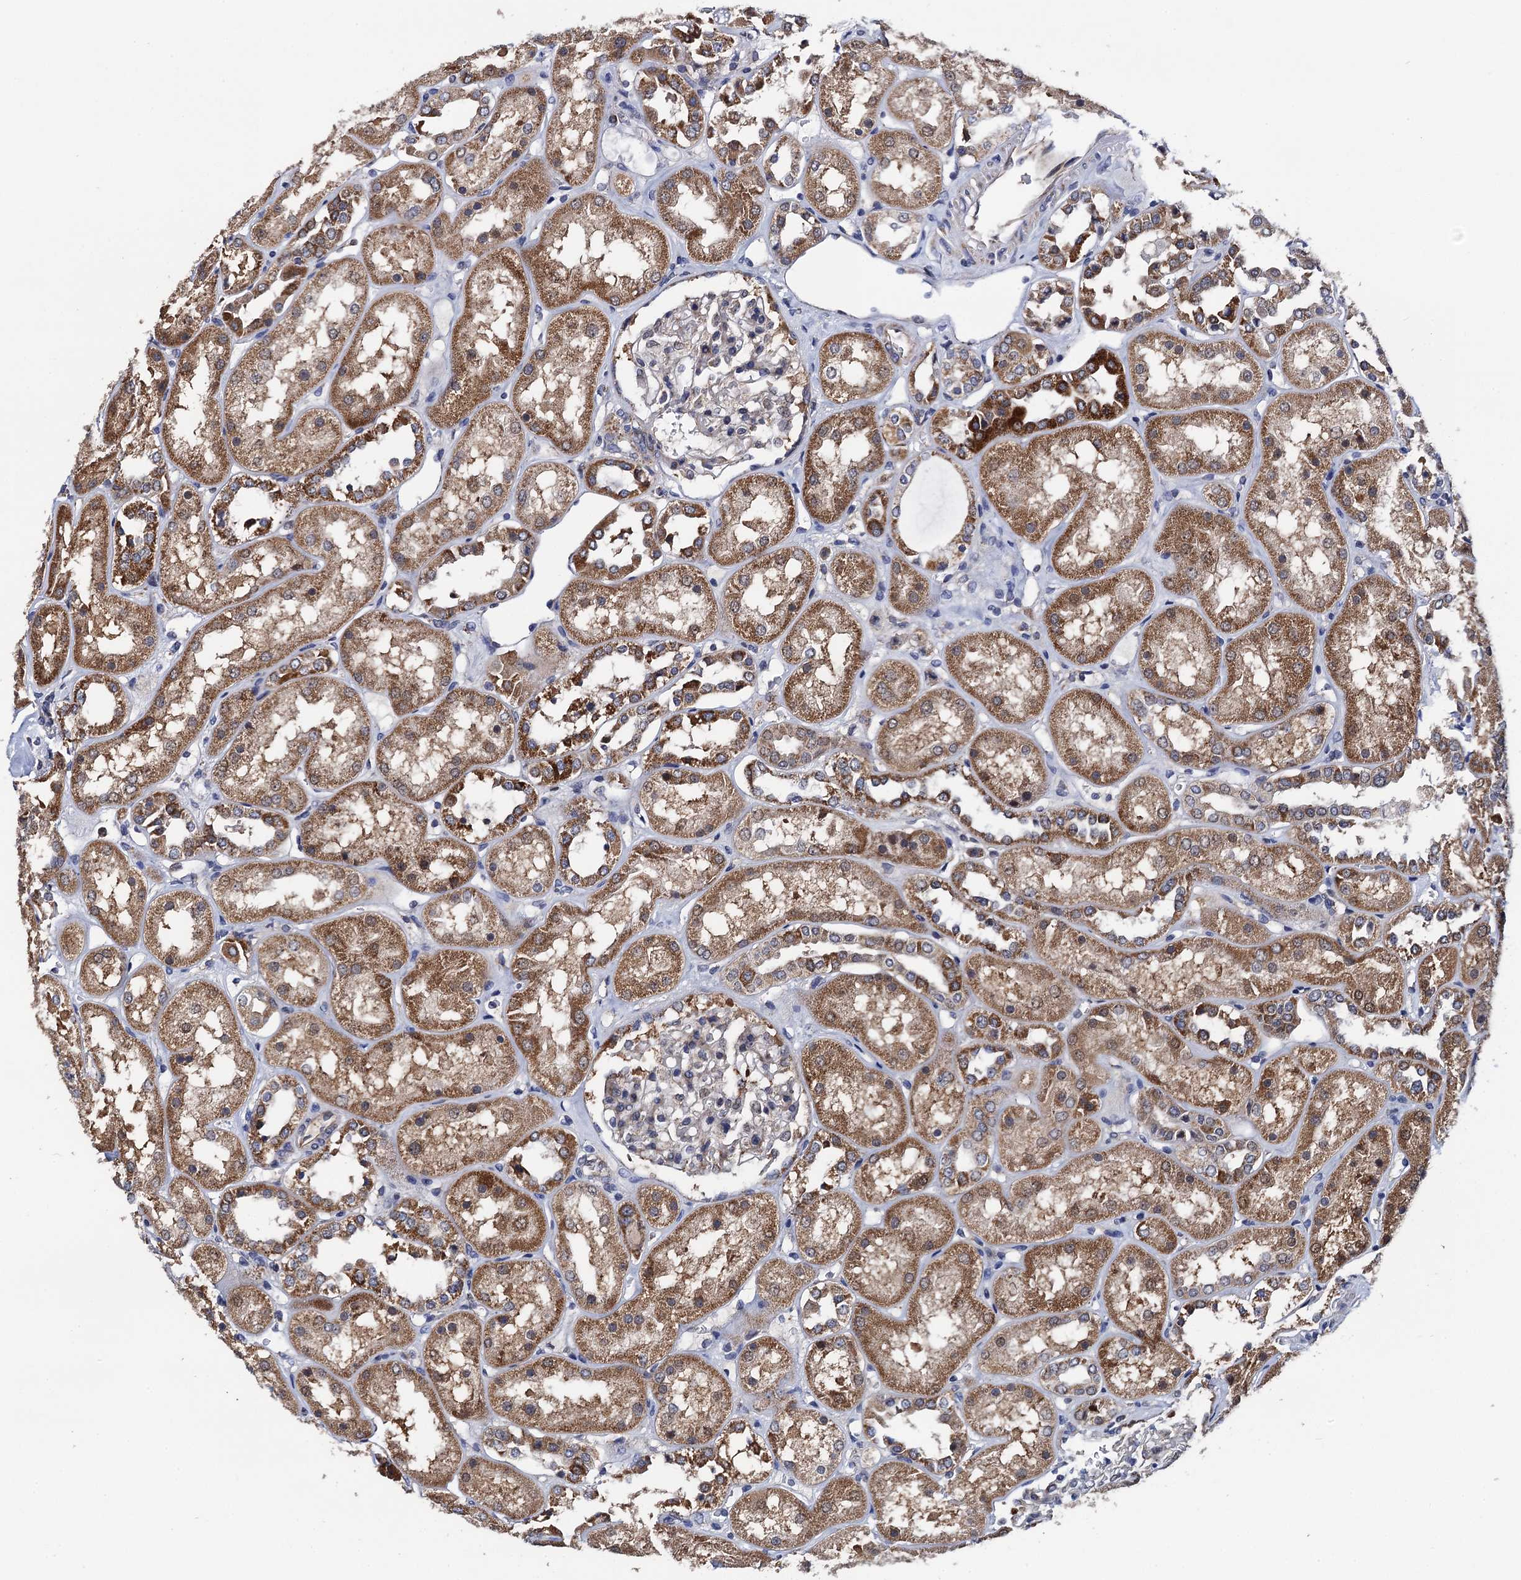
{"staining": {"intensity": "weak", "quantity": "<25%", "location": "cytoplasmic/membranous"}, "tissue": "kidney", "cell_type": "Cells in glomeruli", "image_type": "normal", "snomed": [{"axis": "morphology", "description": "Normal tissue, NOS"}, {"axis": "topography", "description": "Kidney"}], "caption": "Kidney stained for a protein using immunohistochemistry (IHC) exhibits no expression cells in glomeruli.", "gene": "PTCD3", "patient": {"sex": "male", "age": 70}}